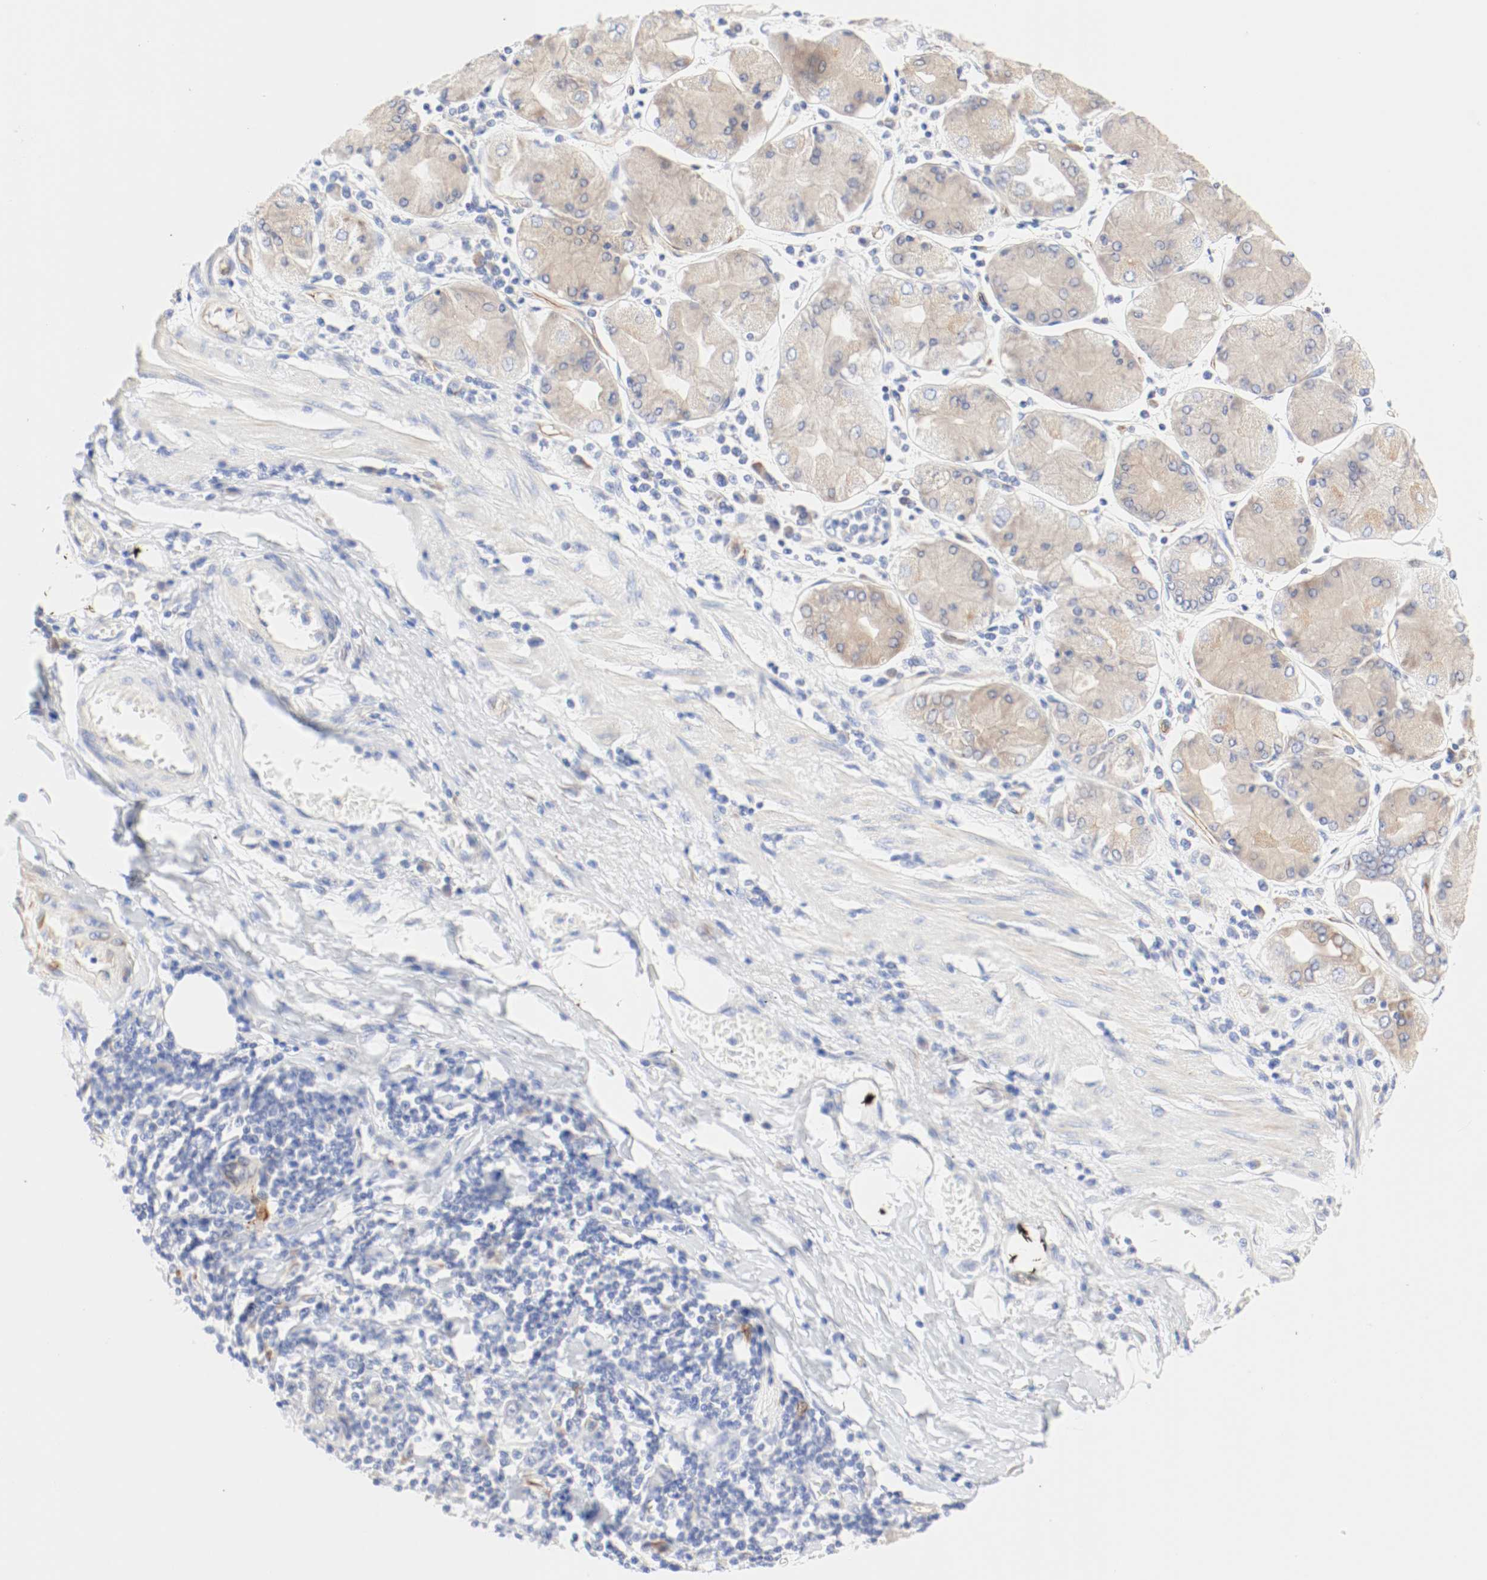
{"staining": {"intensity": "moderate", "quantity": ">75%", "location": "cytoplasmic/membranous"}, "tissue": "stomach cancer", "cell_type": "Tumor cells", "image_type": "cancer", "snomed": [{"axis": "morphology", "description": "Normal tissue, NOS"}, {"axis": "morphology", "description": "Adenocarcinoma, NOS"}, {"axis": "topography", "description": "Stomach, upper"}, {"axis": "topography", "description": "Stomach"}], "caption": "This image reveals IHC staining of human stomach adenocarcinoma, with medium moderate cytoplasmic/membranous positivity in approximately >75% of tumor cells.", "gene": "GIT1", "patient": {"sex": "male", "age": 59}}